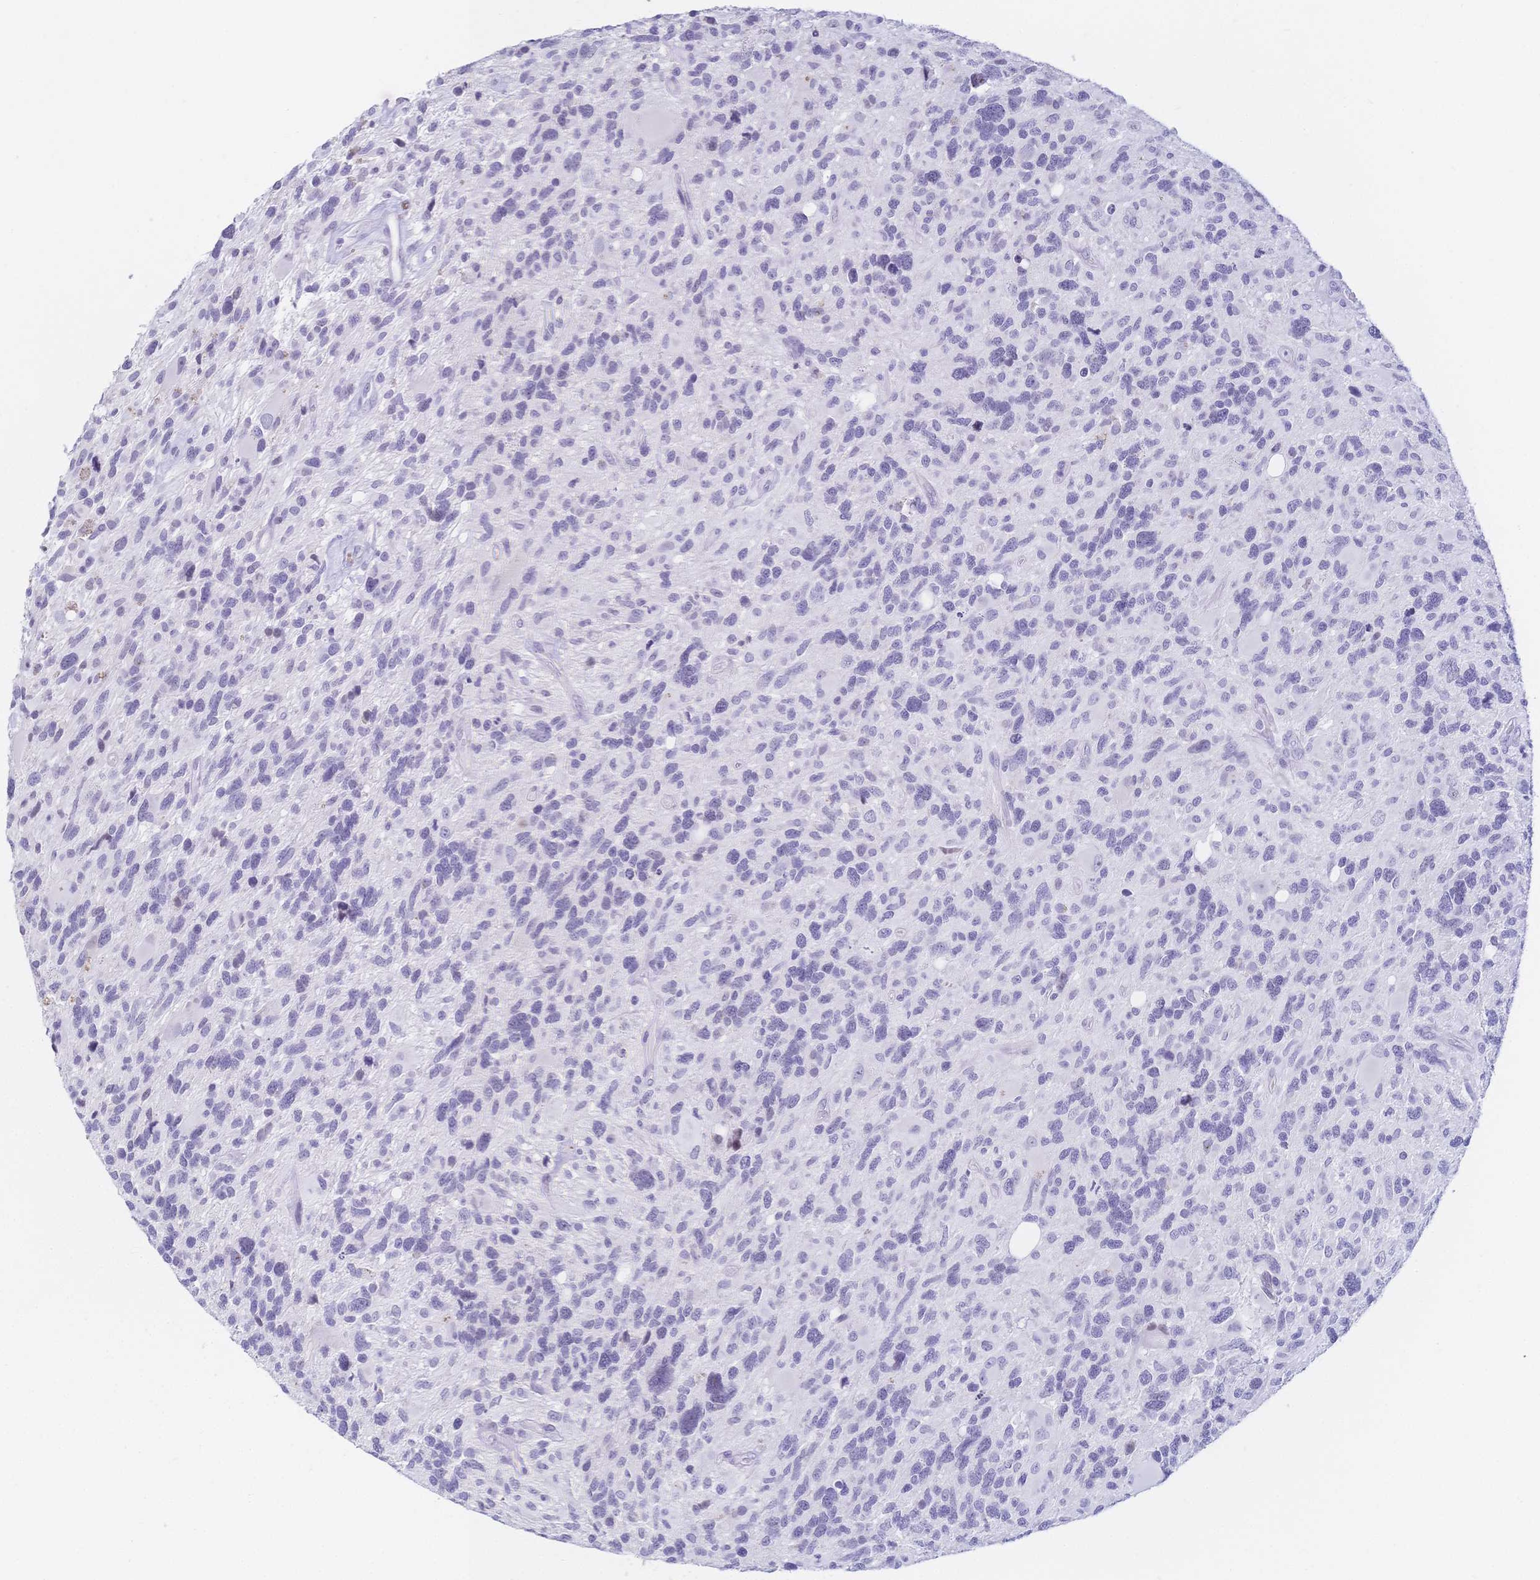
{"staining": {"intensity": "negative", "quantity": "none", "location": "none"}, "tissue": "glioma", "cell_type": "Tumor cells", "image_type": "cancer", "snomed": [{"axis": "morphology", "description": "Glioma, malignant, High grade"}, {"axis": "topography", "description": "Brain"}], "caption": "Human malignant high-grade glioma stained for a protein using IHC shows no expression in tumor cells.", "gene": "CR2", "patient": {"sex": "male", "age": 49}}